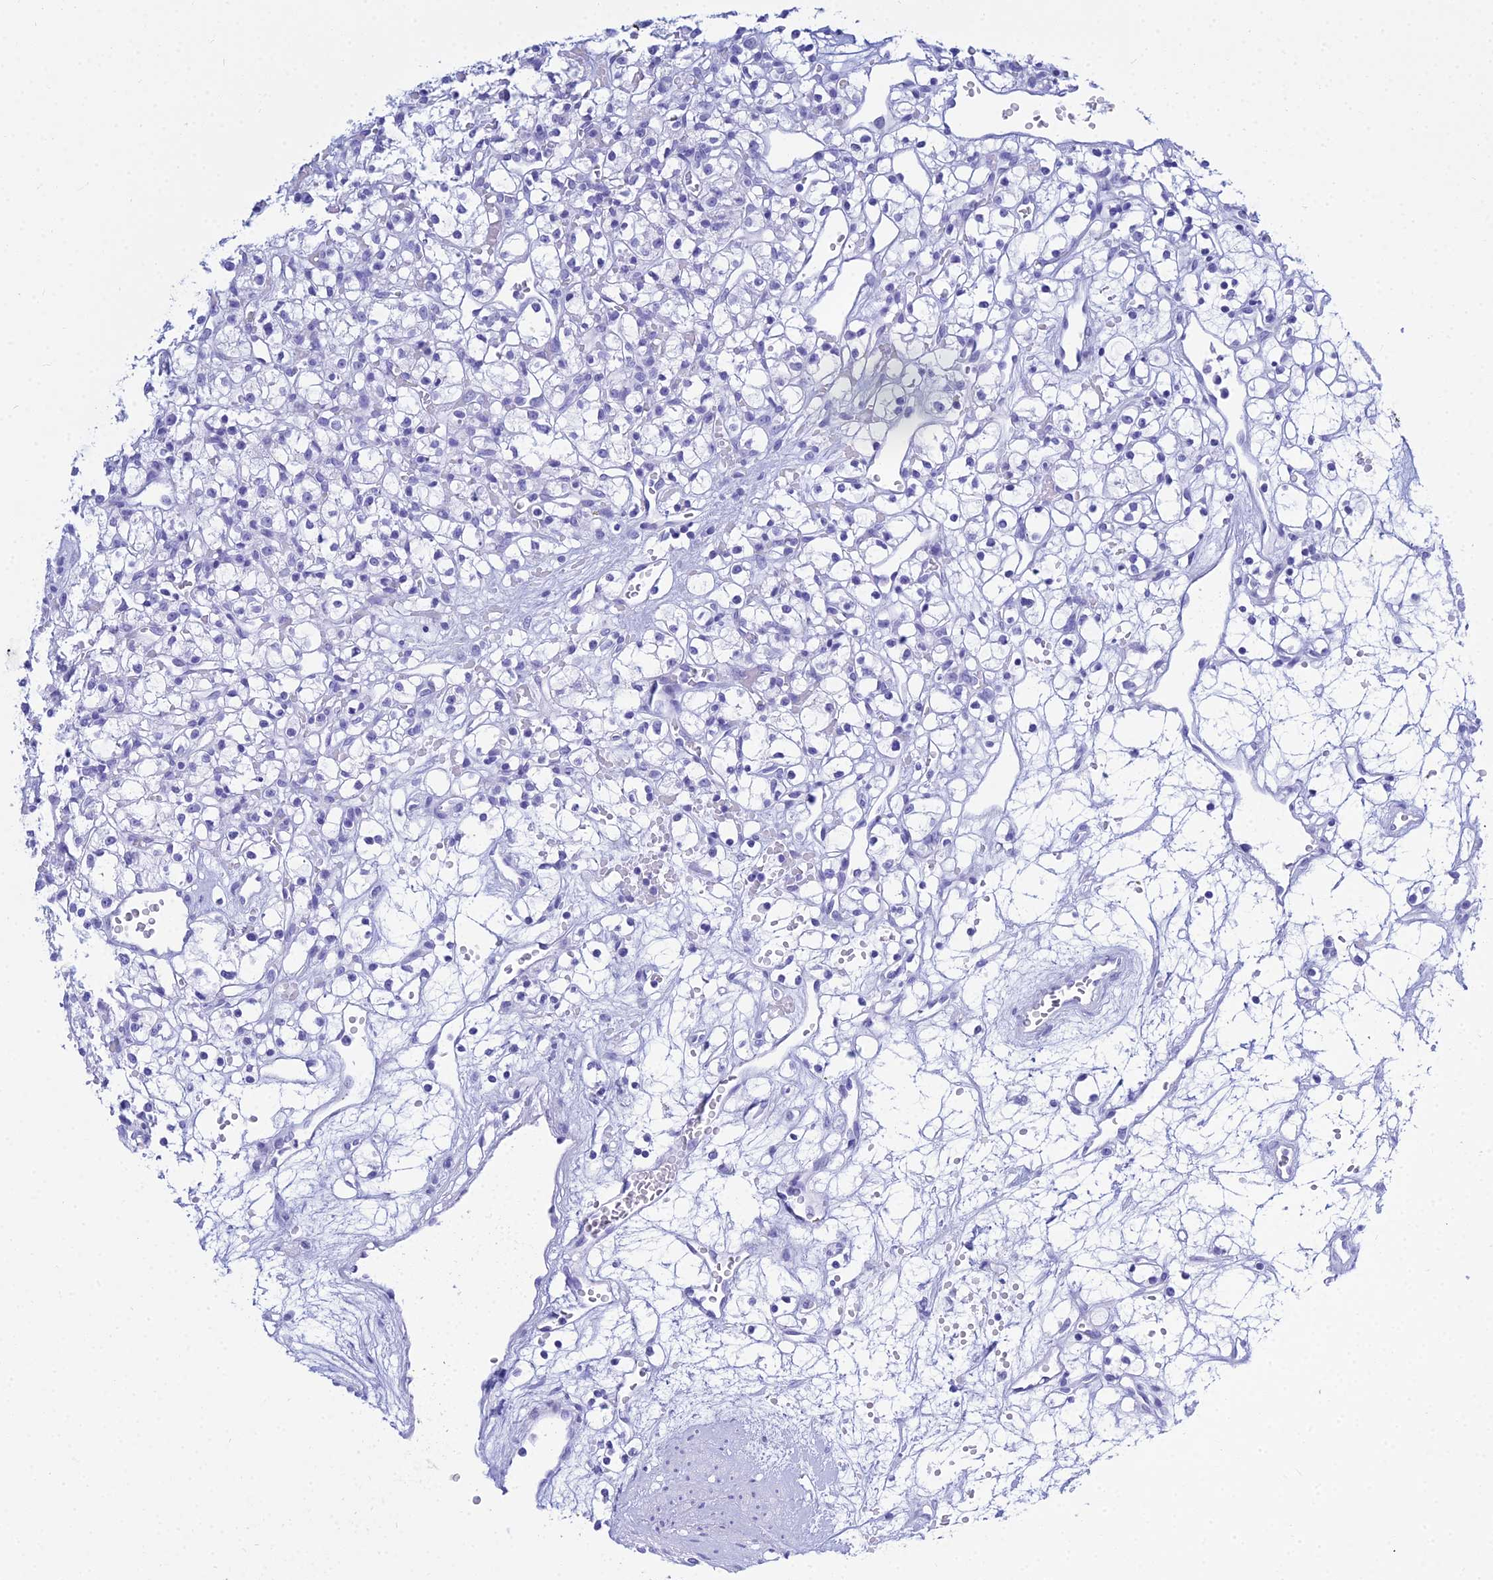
{"staining": {"intensity": "negative", "quantity": "none", "location": "none"}, "tissue": "renal cancer", "cell_type": "Tumor cells", "image_type": "cancer", "snomed": [{"axis": "morphology", "description": "Adenocarcinoma, NOS"}, {"axis": "topography", "description": "Kidney"}], "caption": "Immunohistochemical staining of human renal cancer (adenocarcinoma) shows no significant positivity in tumor cells. The staining was performed using DAB to visualize the protein expression in brown, while the nuclei were stained in blue with hematoxylin (Magnification: 20x).", "gene": "PATE4", "patient": {"sex": "female", "age": 59}}